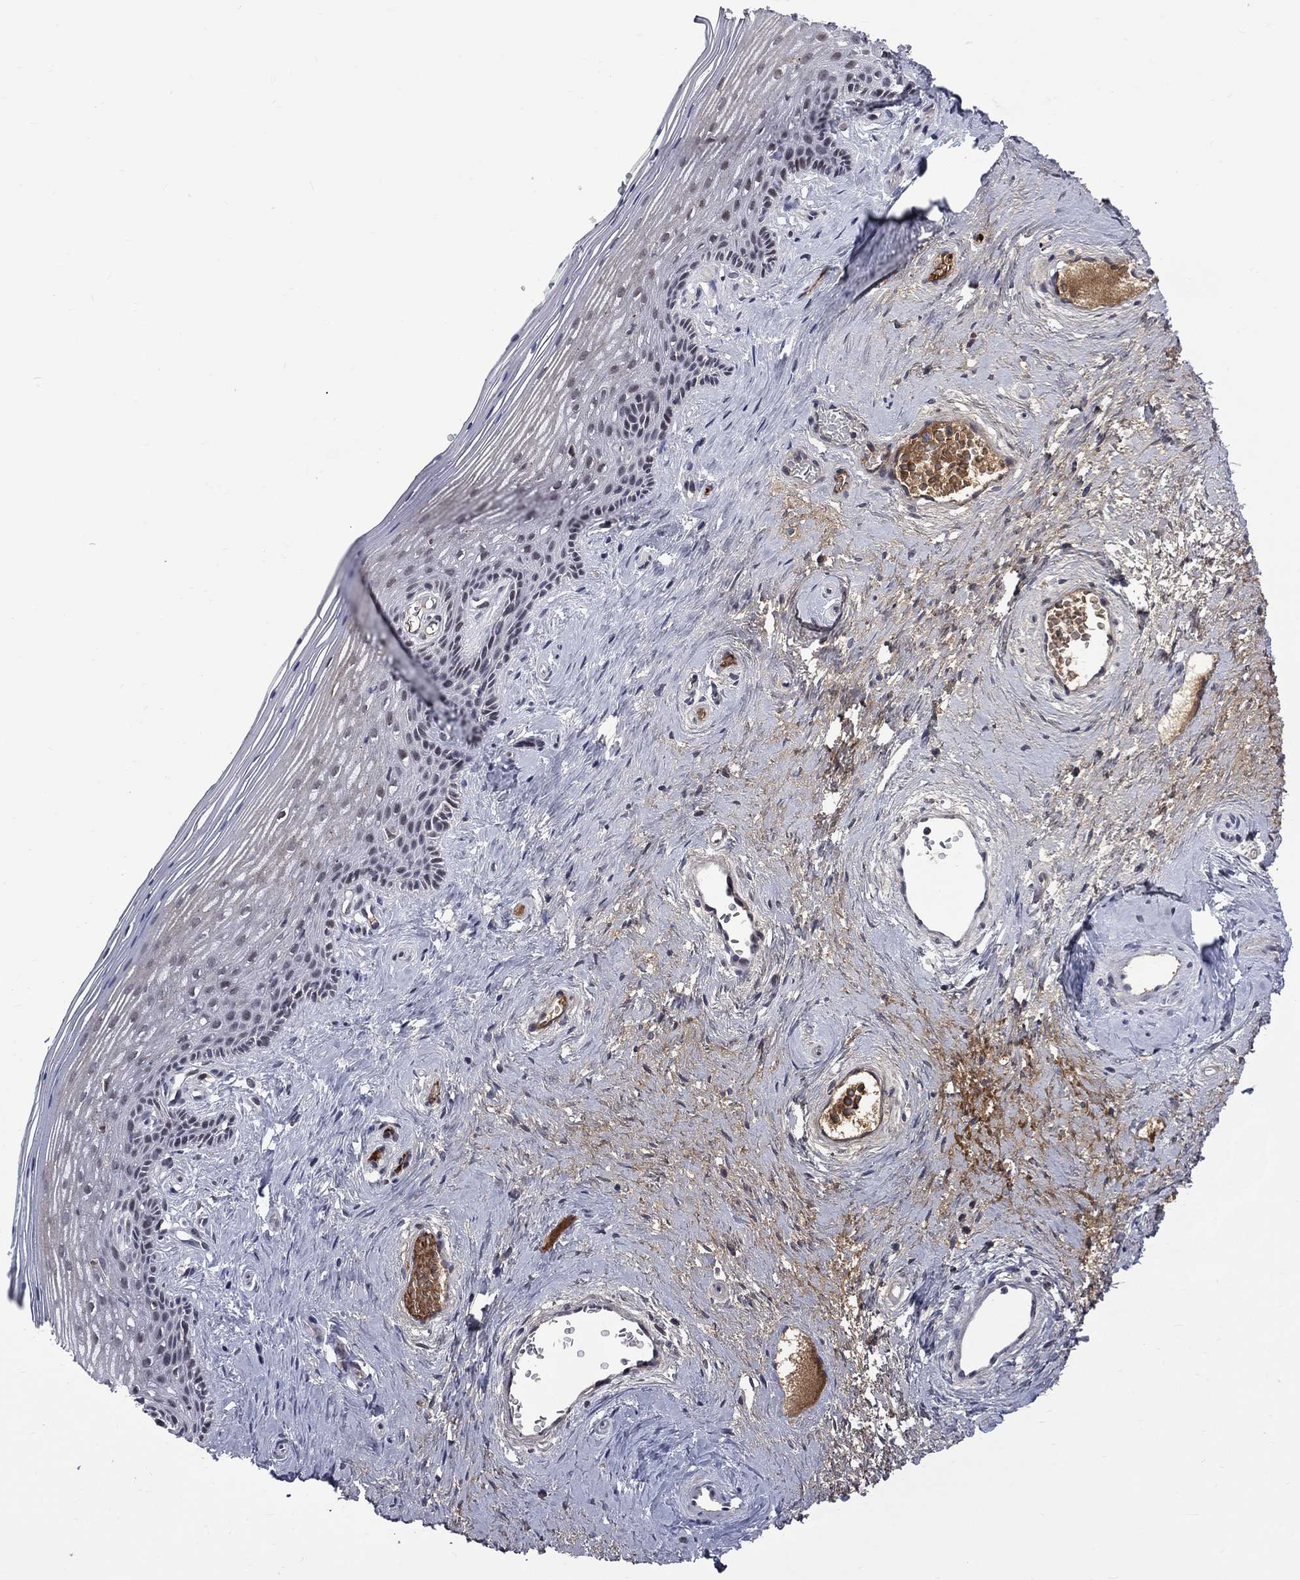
{"staining": {"intensity": "moderate", "quantity": "<25%", "location": "cytoplasmic/membranous"}, "tissue": "vagina", "cell_type": "Squamous epithelial cells", "image_type": "normal", "snomed": [{"axis": "morphology", "description": "Normal tissue, NOS"}, {"axis": "topography", "description": "Vagina"}], "caption": "Brown immunohistochemical staining in benign human vagina displays moderate cytoplasmic/membranous staining in about <25% of squamous epithelial cells.", "gene": "FGG", "patient": {"sex": "female", "age": 45}}